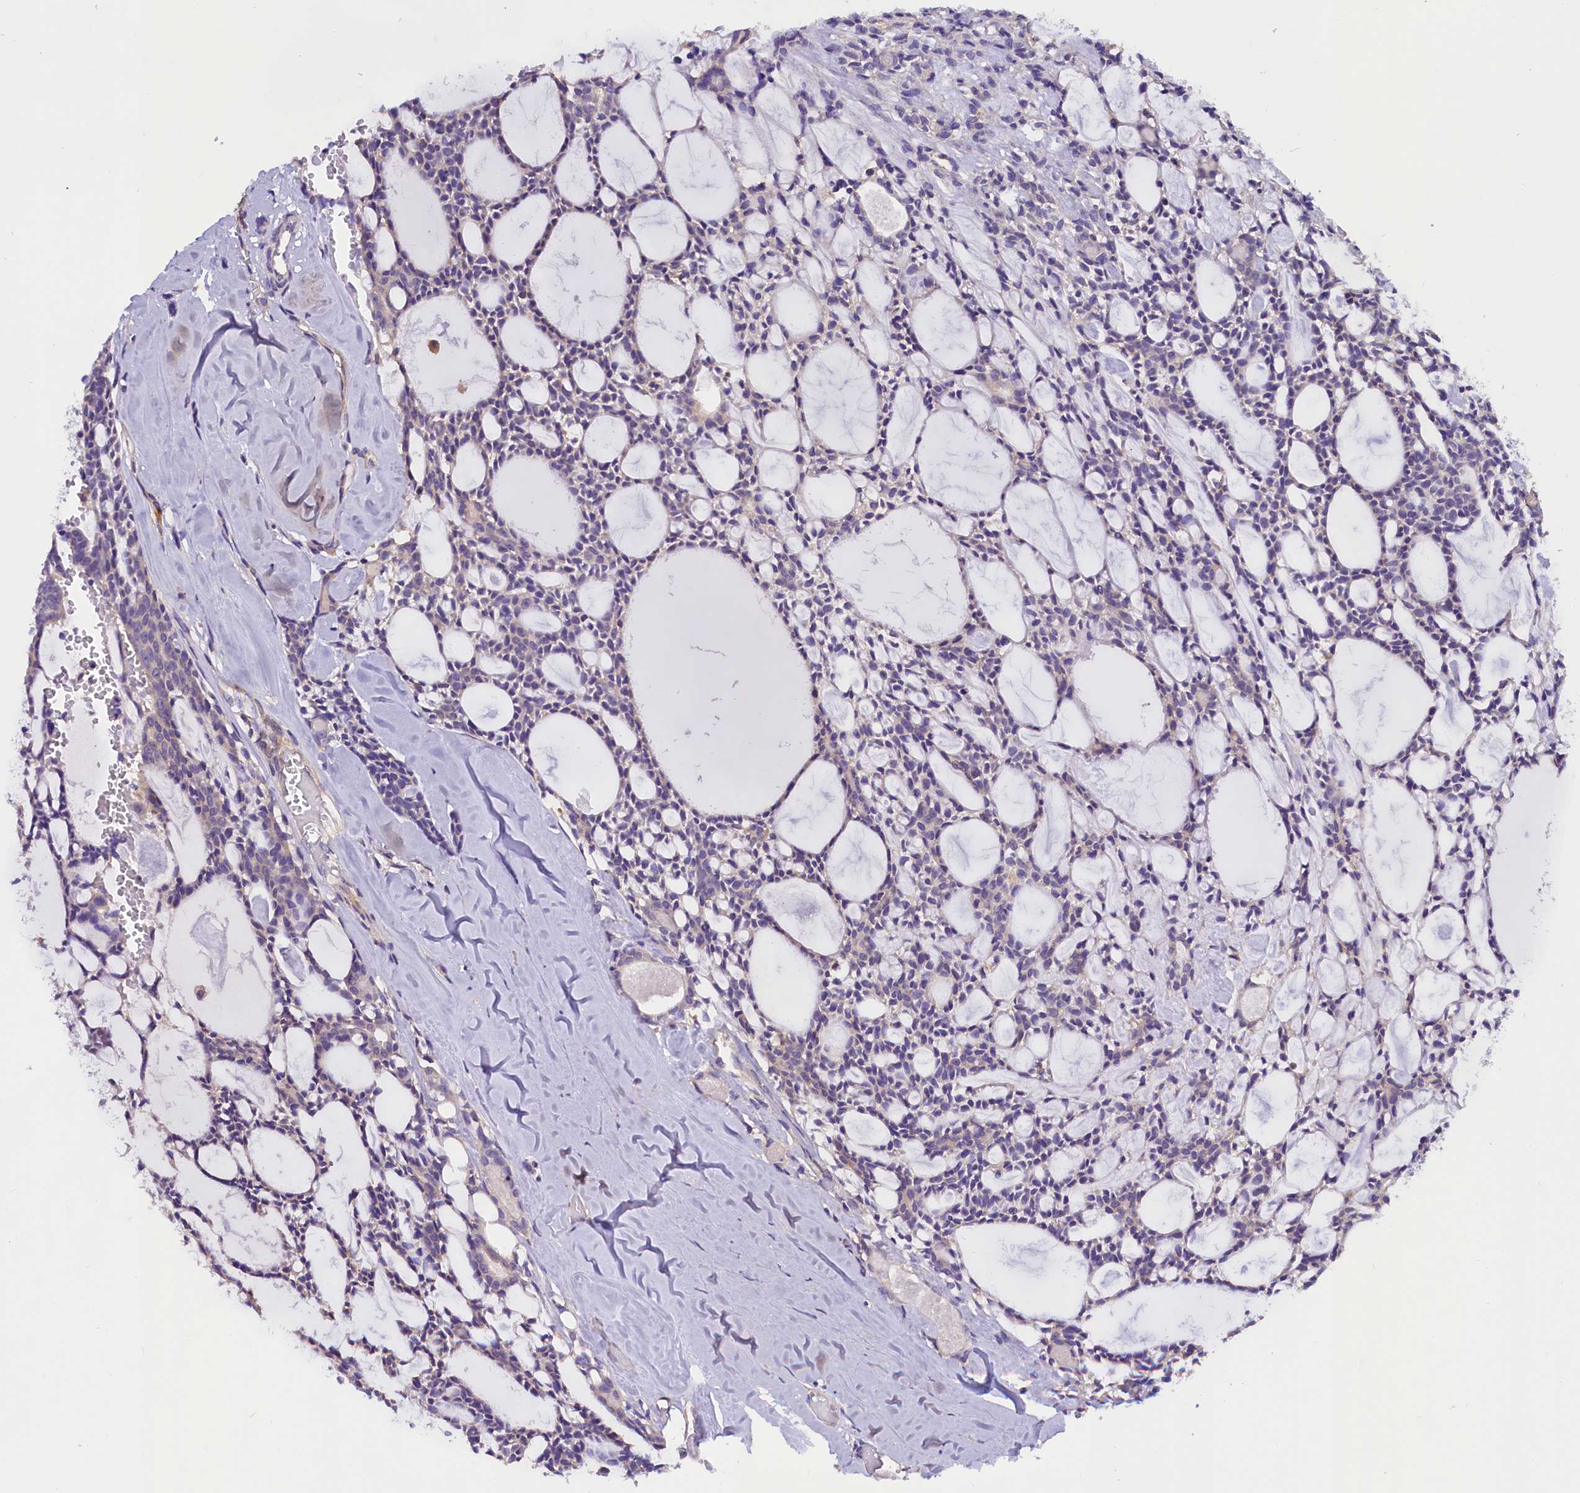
{"staining": {"intensity": "negative", "quantity": "none", "location": "none"}, "tissue": "head and neck cancer", "cell_type": "Tumor cells", "image_type": "cancer", "snomed": [{"axis": "morphology", "description": "Adenocarcinoma, NOS"}, {"axis": "topography", "description": "Salivary gland"}, {"axis": "topography", "description": "Head-Neck"}], "caption": "This is a image of immunohistochemistry staining of head and neck cancer (adenocarcinoma), which shows no positivity in tumor cells. (DAB immunohistochemistry (IHC), high magnification).", "gene": "AP3B2", "patient": {"sex": "male", "age": 55}}